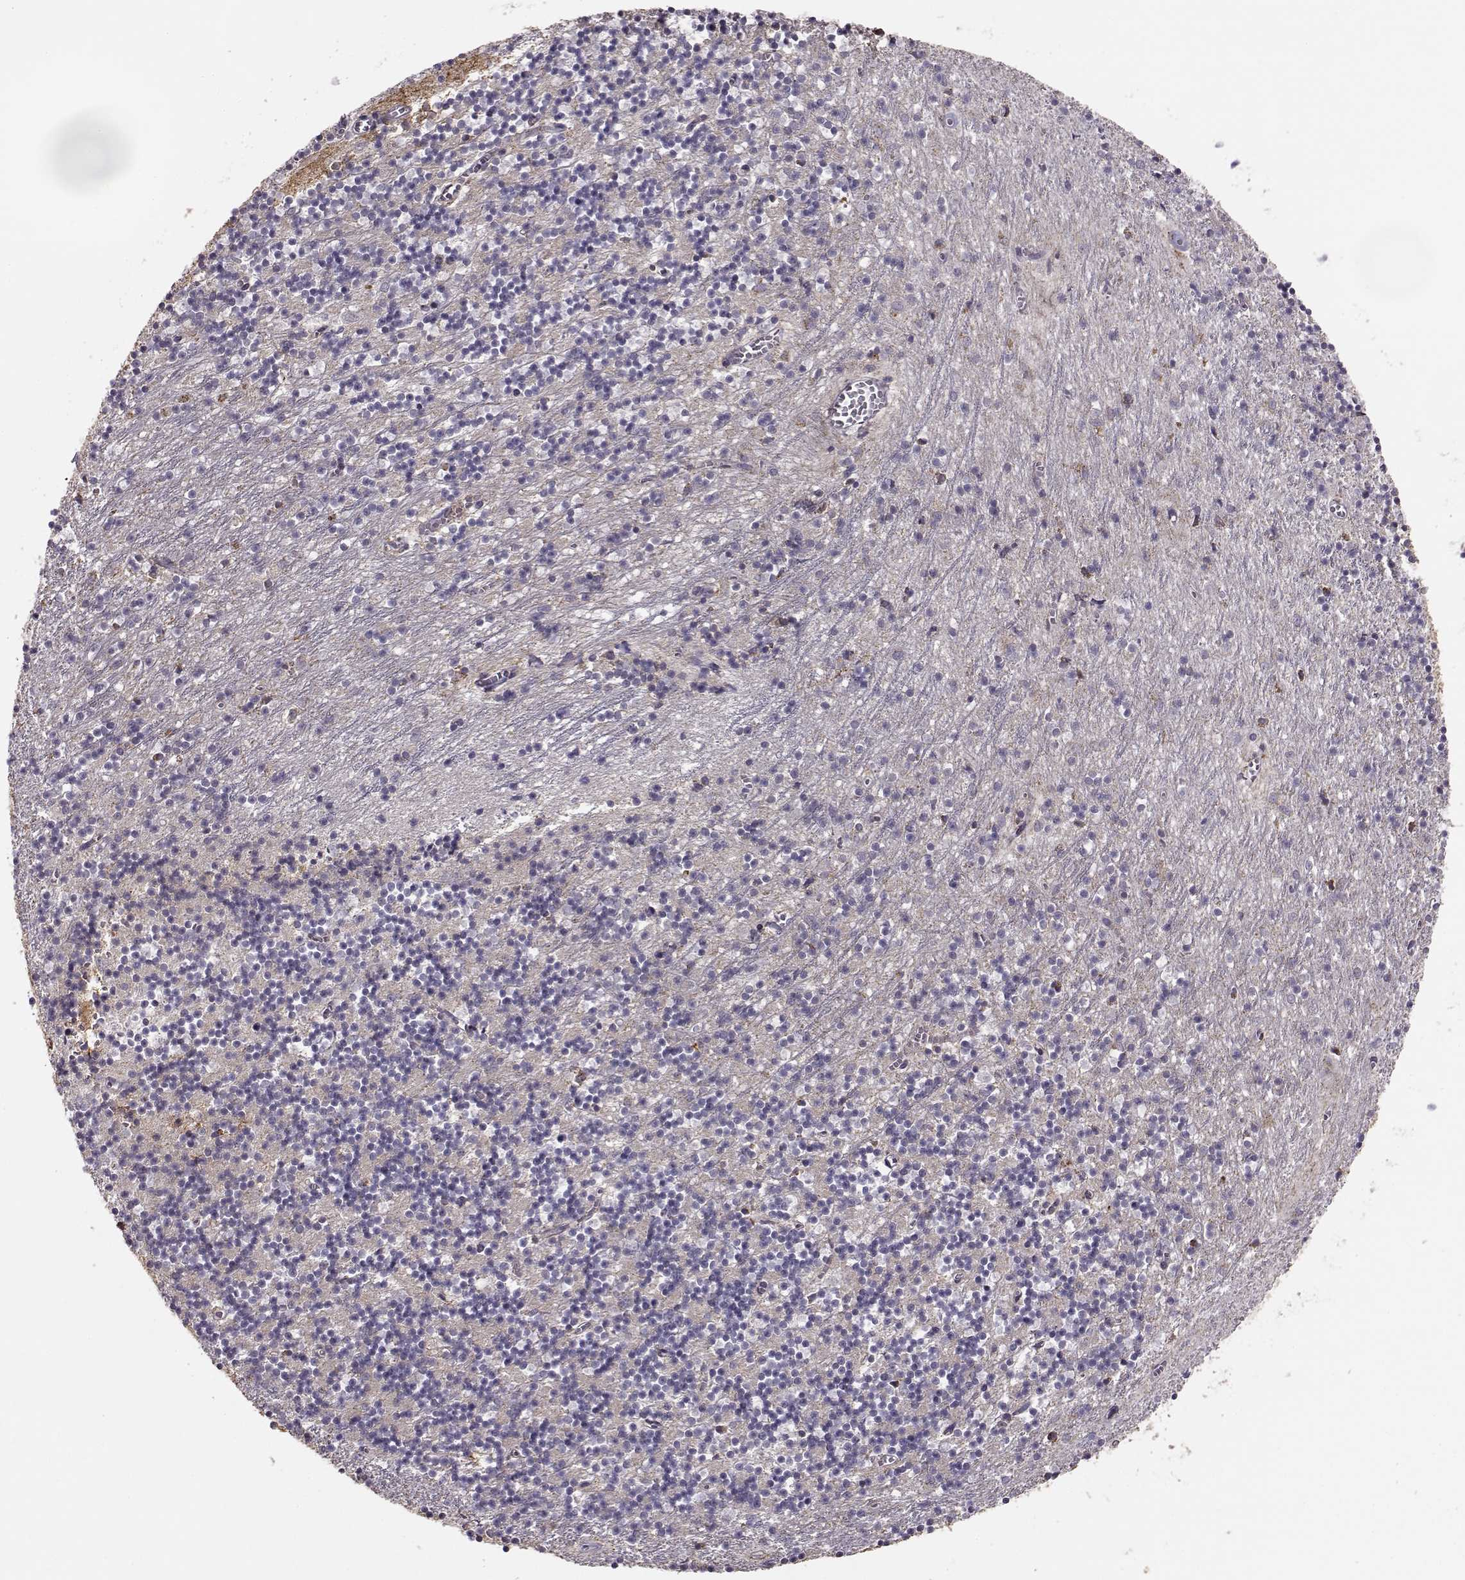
{"staining": {"intensity": "negative", "quantity": "none", "location": "none"}, "tissue": "cerebellum", "cell_type": "Cells in granular layer", "image_type": "normal", "snomed": [{"axis": "morphology", "description": "Normal tissue, NOS"}, {"axis": "topography", "description": "Cerebellum"}], "caption": "Immunohistochemistry (IHC) micrograph of normal human cerebellum stained for a protein (brown), which reveals no positivity in cells in granular layer. (Stains: DAB (3,3'-diaminobenzidine) immunohistochemistry (IHC) with hematoxylin counter stain, Microscopy: brightfield microscopy at high magnification).", "gene": "MFSD1", "patient": {"sex": "female", "age": 64}}